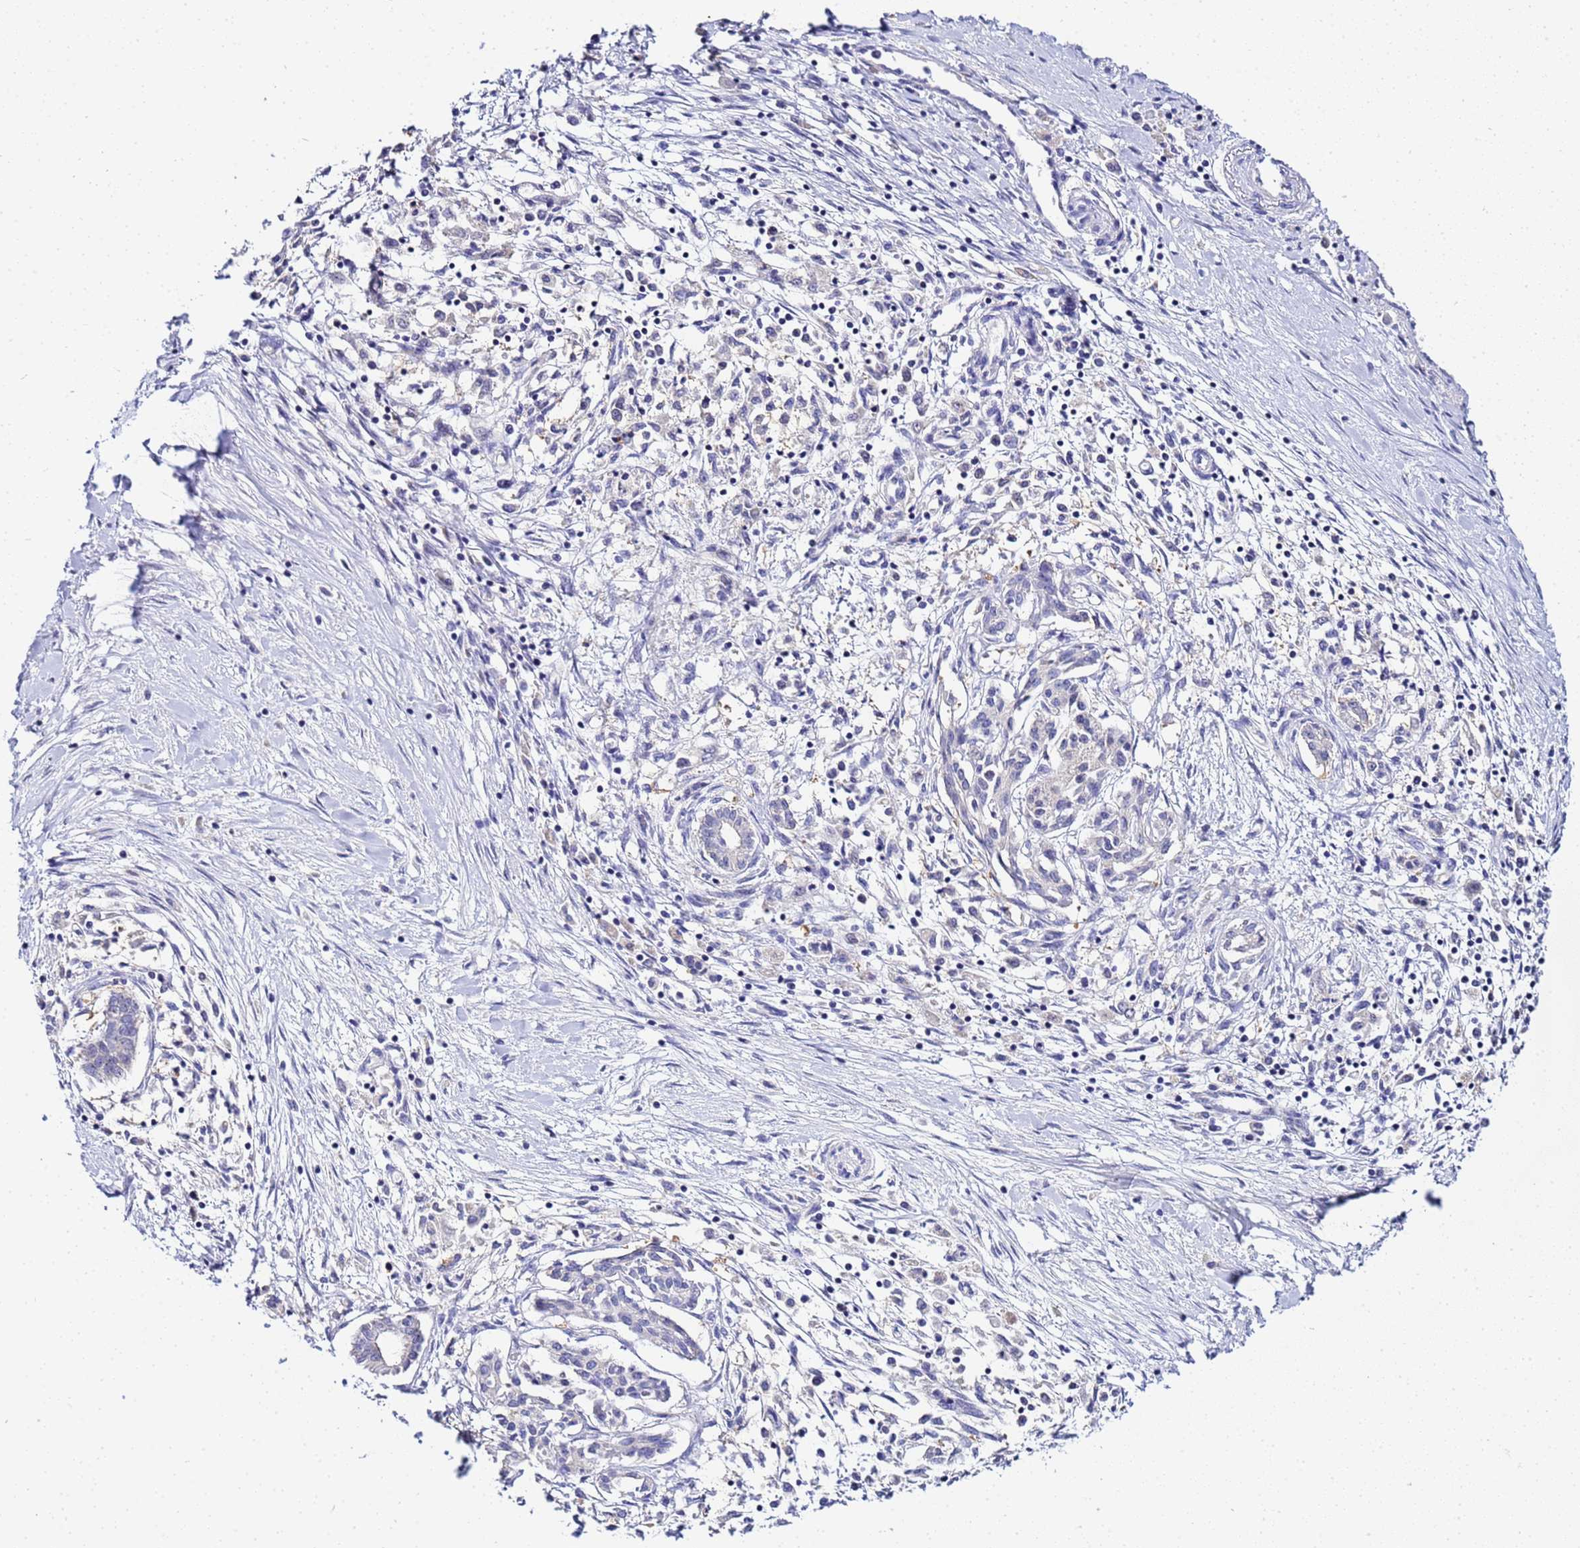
{"staining": {"intensity": "negative", "quantity": "none", "location": "none"}, "tissue": "pancreatic cancer", "cell_type": "Tumor cells", "image_type": "cancer", "snomed": [{"axis": "morphology", "description": "Adenocarcinoma, NOS"}, {"axis": "topography", "description": "Pancreas"}], "caption": "The histopathology image displays no significant positivity in tumor cells of pancreatic adenocarcinoma.", "gene": "ACTL6B", "patient": {"sex": "female", "age": 50}}